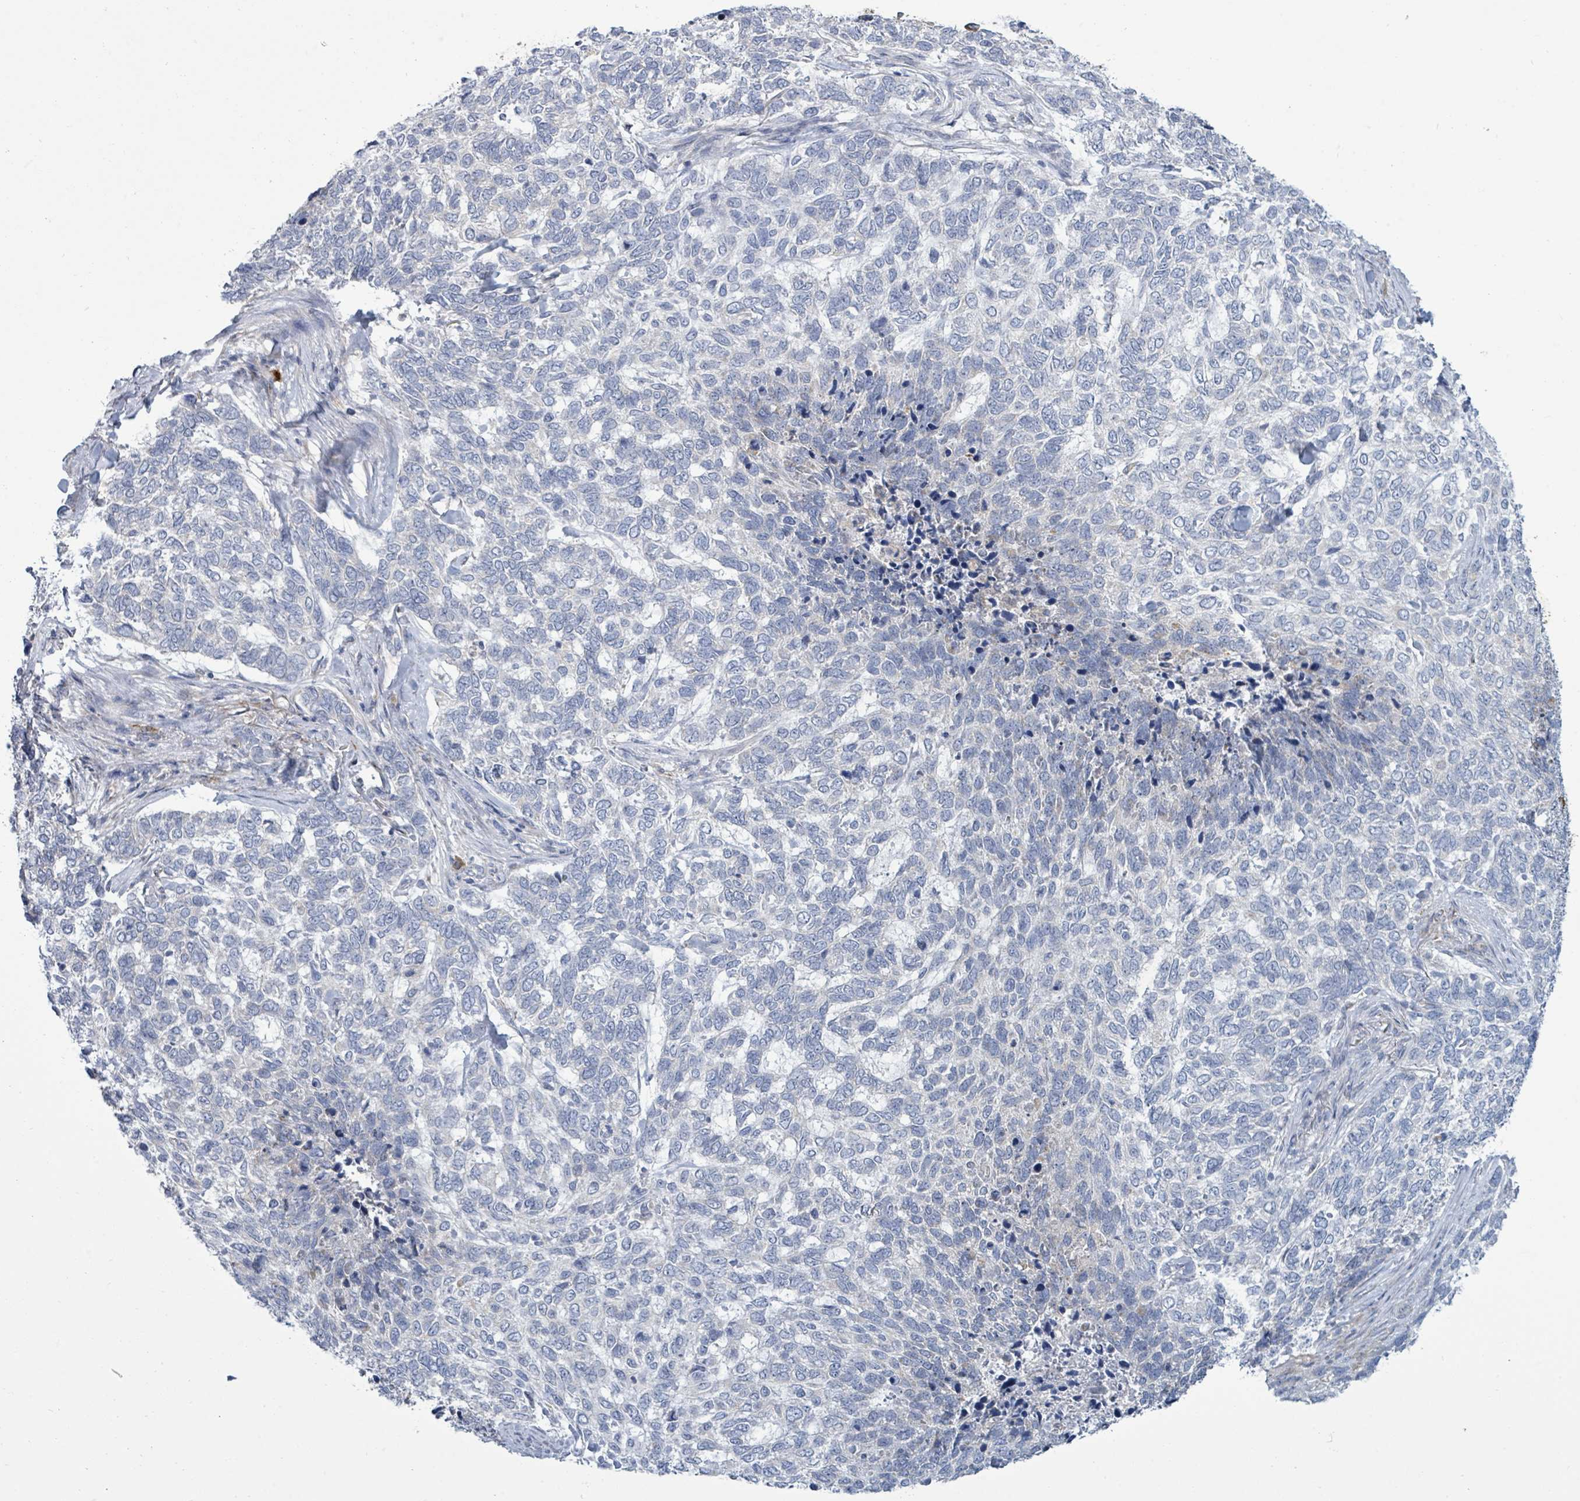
{"staining": {"intensity": "negative", "quantity": "none", "location": "none"}, "tissue": "skin cancer", "cell_type": "Tumor cells", "image_type": "cancer", "snomed": [{"axis": "morphology", "description": "Basal cell carcinoma"}, {"axis": "topography", "description": "Skin"}], "caption": "An IHC photomicrograph of basal cell carcinoma (skin) is shown. There is no staining in tumor cells of basal cell carcinoma (skin). (DAB (3,3'-diaminobenzidine) immunohistochemistry (IHC), high magnification).", "gene": "SIRPB1", "patient": {"sex": "female", "age": 65}}